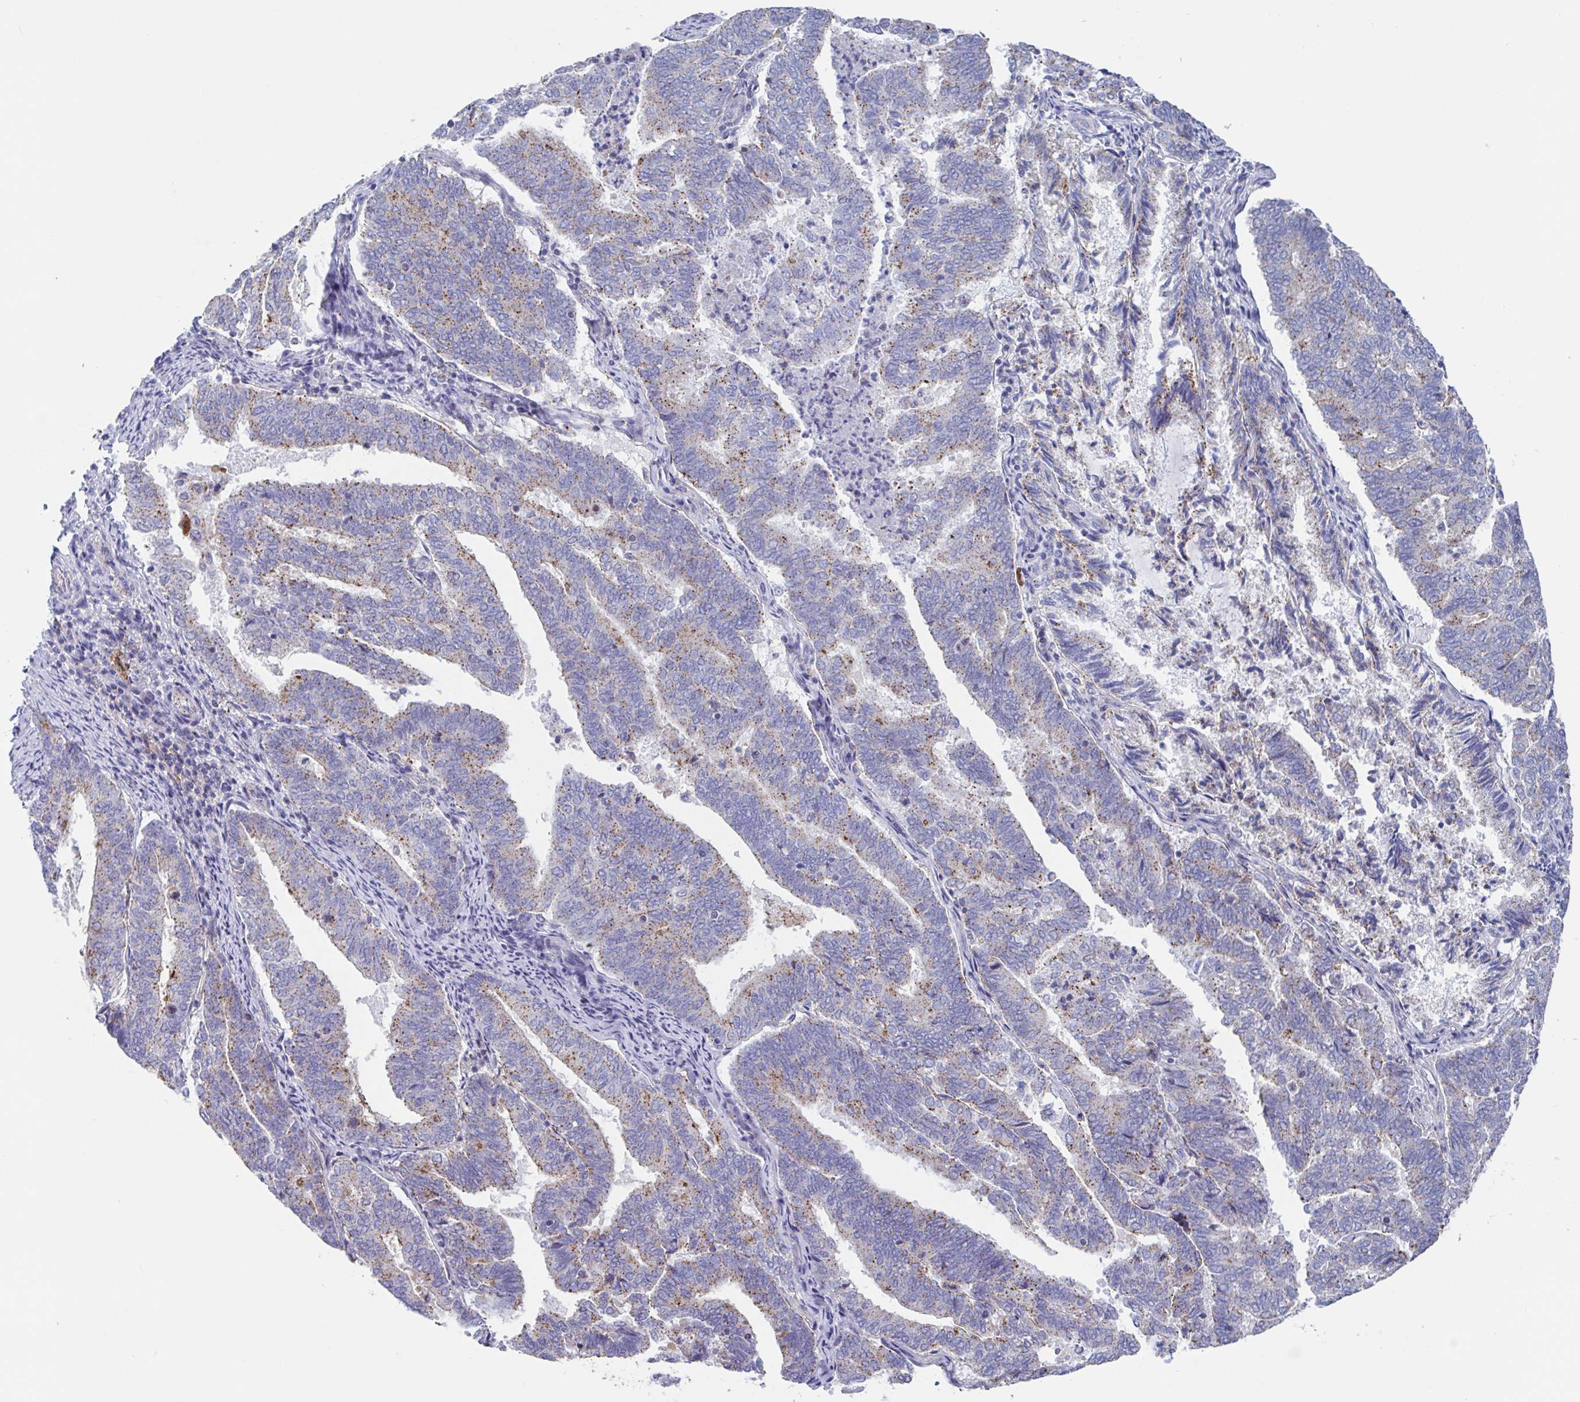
{"staining": {"intensity": "moderate", "quantity": "25%-75%", "location": "cytoplasmic/membranous"}, "tissue": "endometrial cancer", "cell_type": "Tumor cells", "image_type": "cancer", "snomed": [{"axis": "morphology", "description": "Adenocarcinoma, NOS"}, {"axis": "topography", "description": "Endometrium"}], "caption": "IHC photomicrograph of neoplastic tissue: endometrial cancer (adenocarcinoma) stained using immunohistochemistry exhibits medium levels of moderate protein expression localized specifically in the cytoplasmic/membranous of tumor cells, appearing as a cytoplasmic/membranous brown color.", "gene": "CHMP5", "patient": {"sex": "female", "age": 80}}